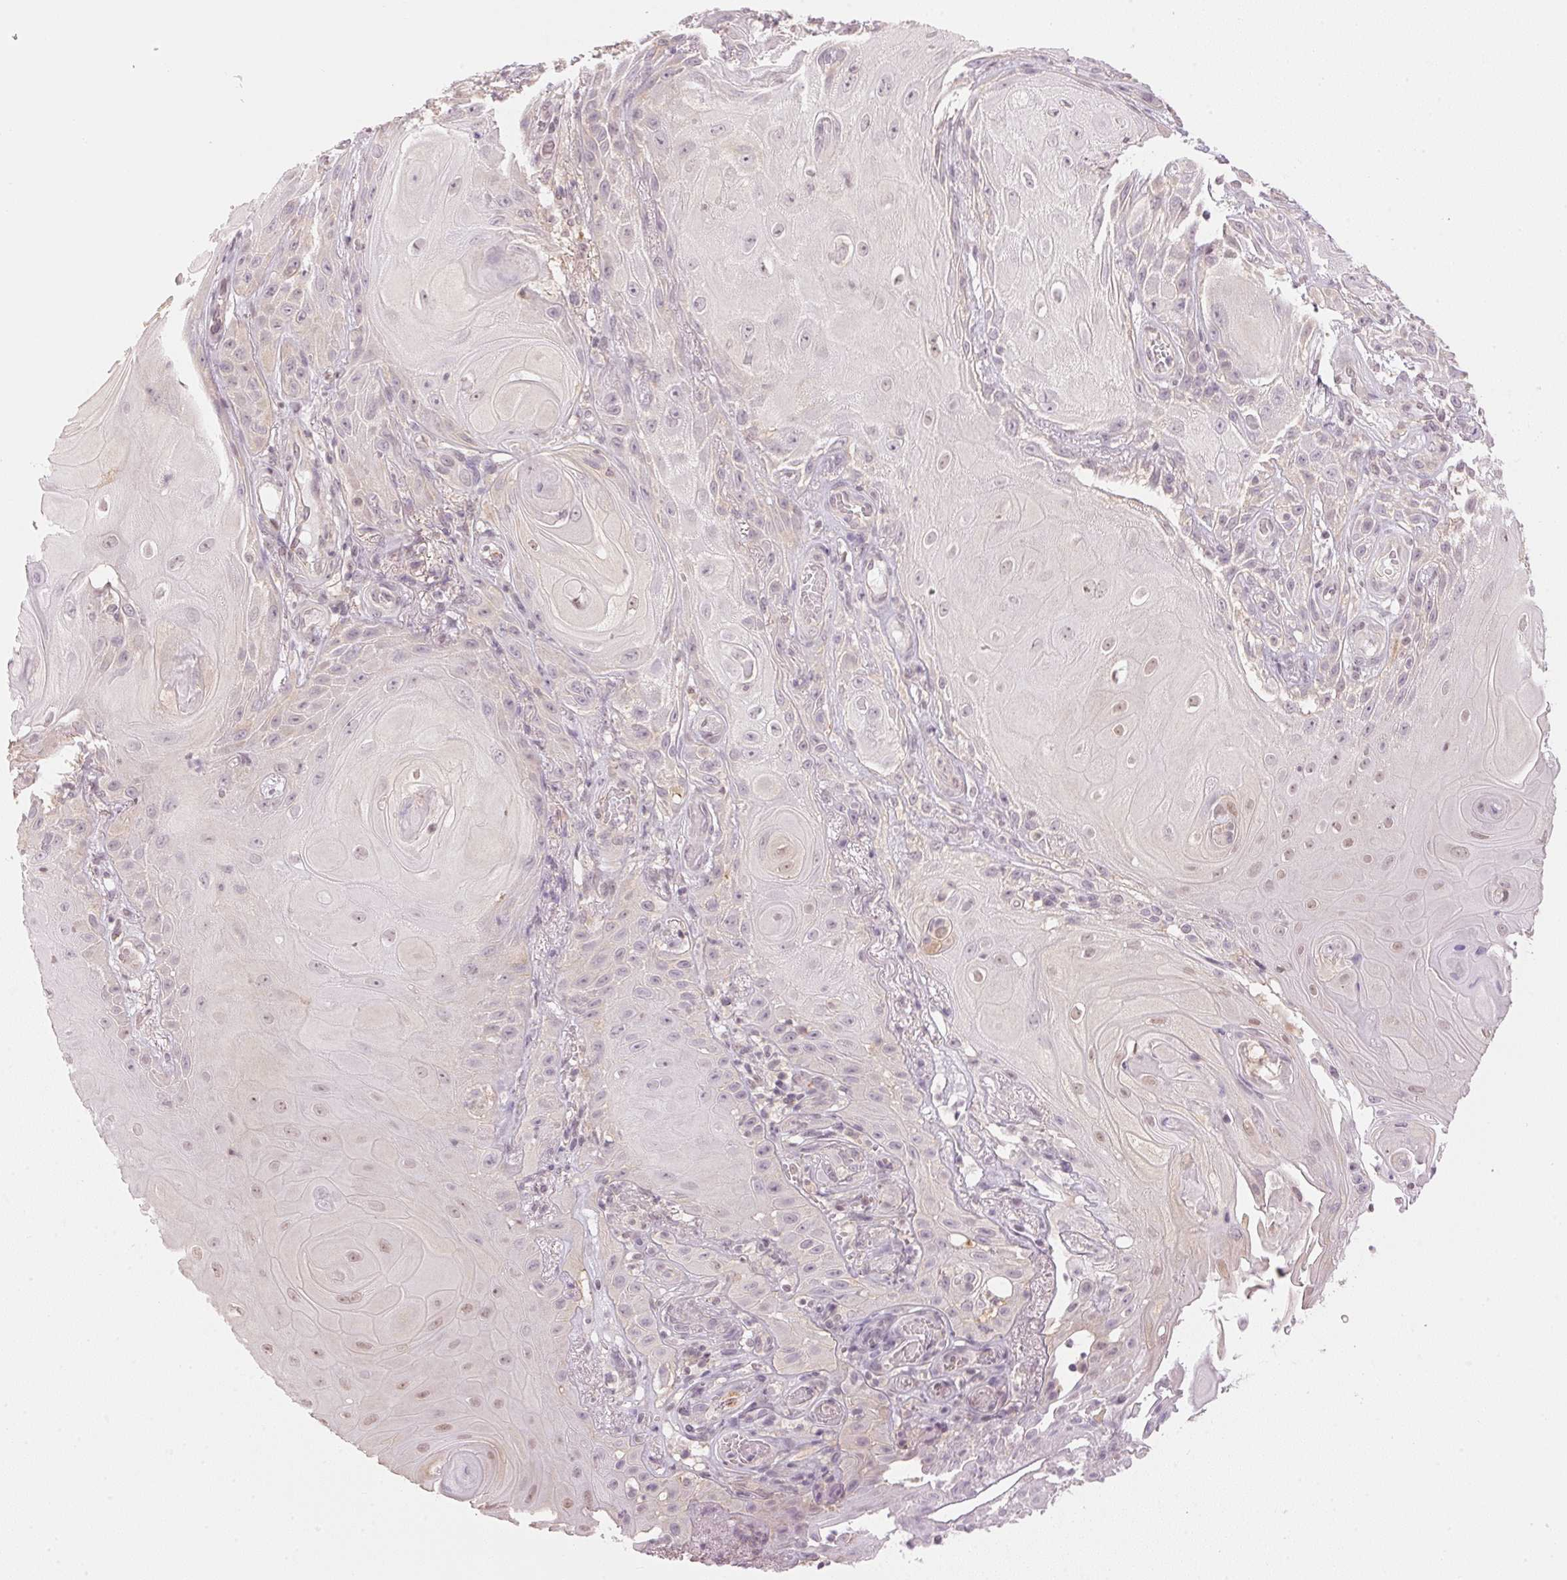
{"staining": {"intensity": "weak", "quantity": "<25%", "location": "nuclear"}, "tissue": "skin cancer", "cell_type": "Tumor cells", "image_type": "cancer", "snomed": [{"axis": "morphology", "description": "Squamous cell carcinoma, NOS"}, {"axis": "topography", "description": "Skin"}], "caption": "Immunohistochemistry of skin cancer exhibits no staining in tumor cells.", "gene": "KPRP", "patient": {"sex": "male", "age": 62}}